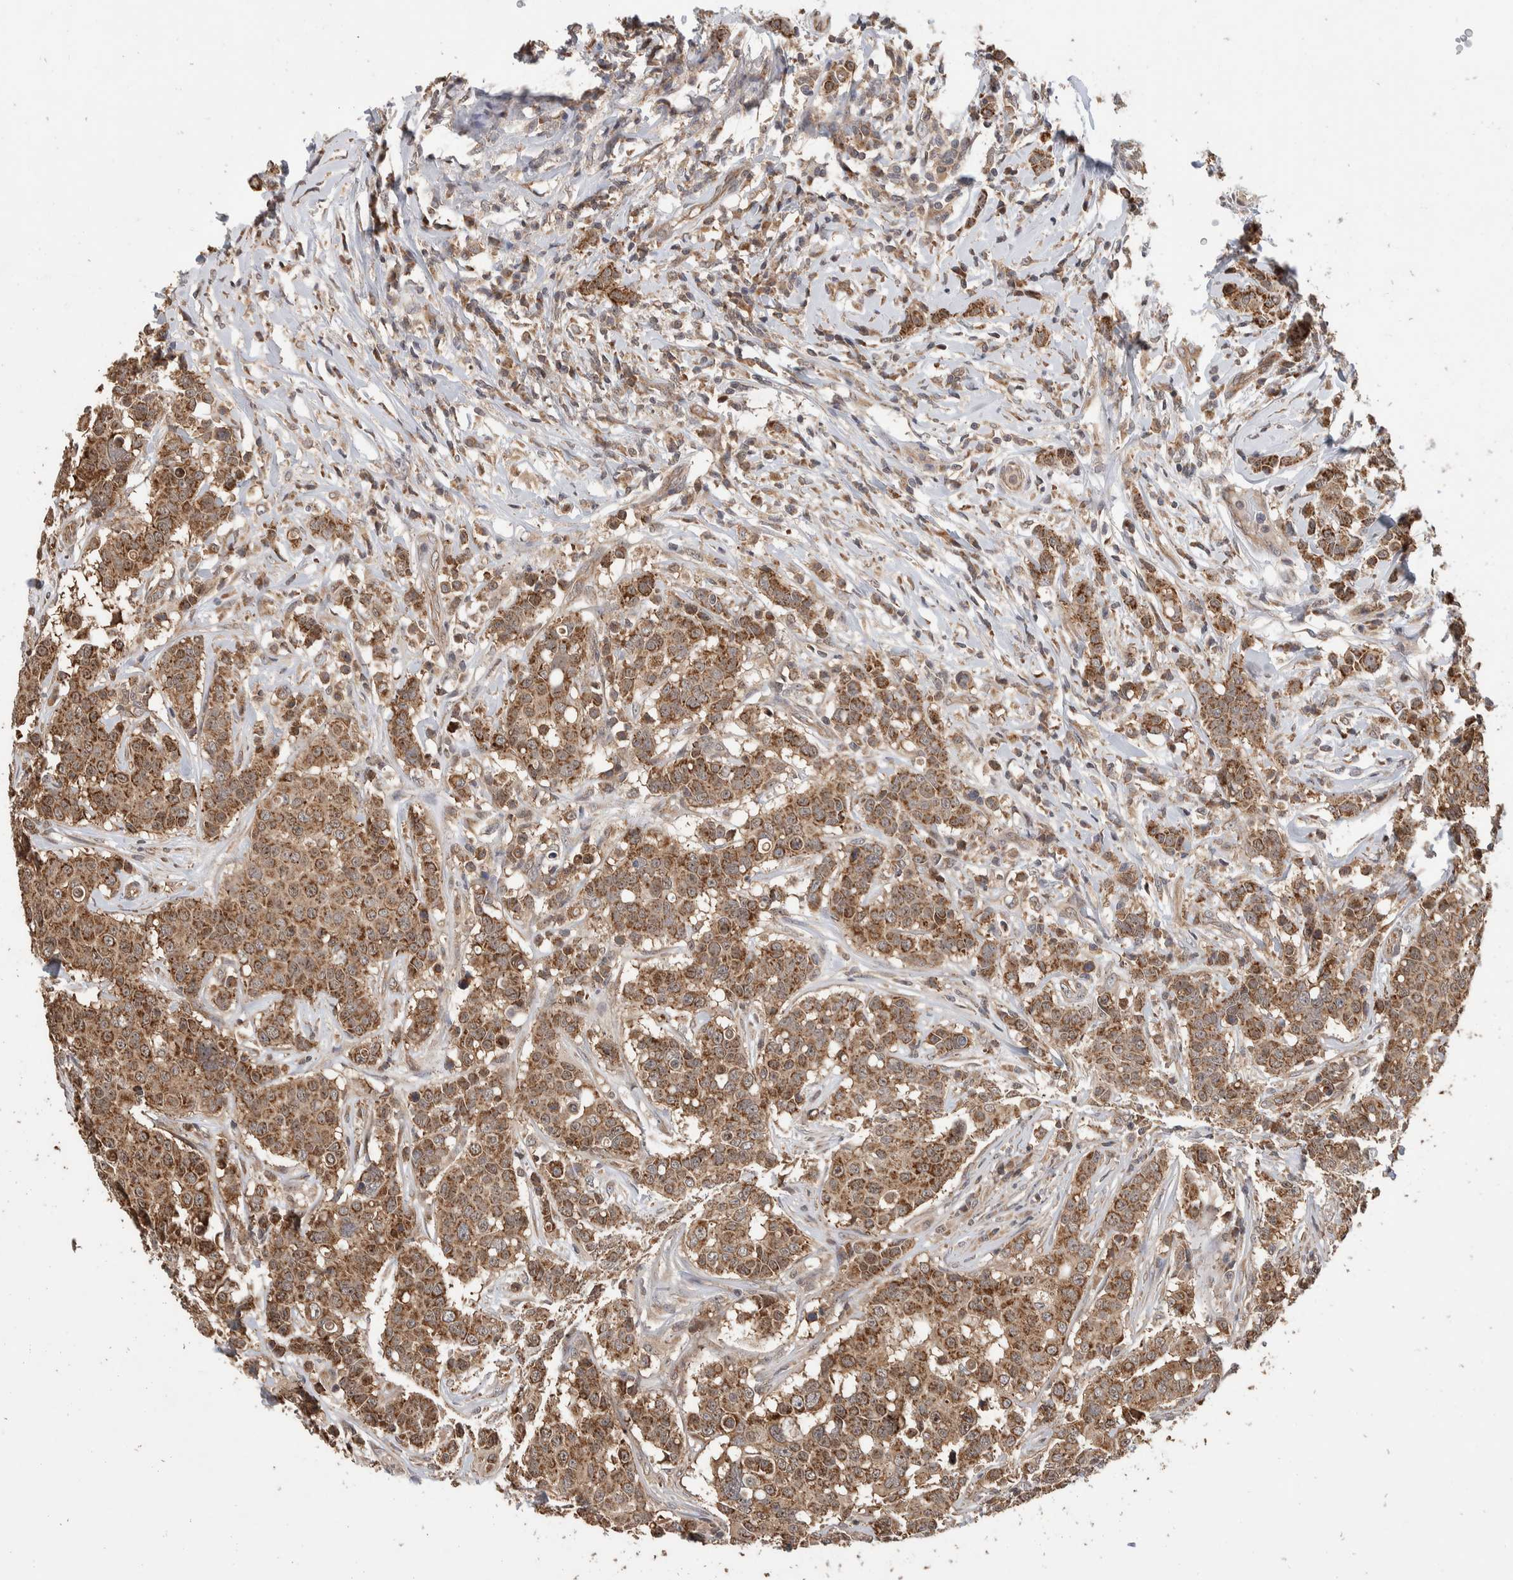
{"staining": {"intensity": "moderate", "quantity": ">75%", "location": "cytoplasmic/membranous,nuclear"}, "tissue": "breast cancer", "cell_type": "Tumor cells", "image_type": "cancer", "snomed": [{"axis": "morphology", "description": "Duct carcinoma"}, {"axis": "topography", "description": "Breast"}], "caption": "This is a histology image of IHC staining of breast invasive ductal carcinoma, which shows moderate expression in the cytoplasmic/membranous and nuclear of tumor cells.", "gene": "ABHD11", "patient": {"sex": "female", "age": 27}}